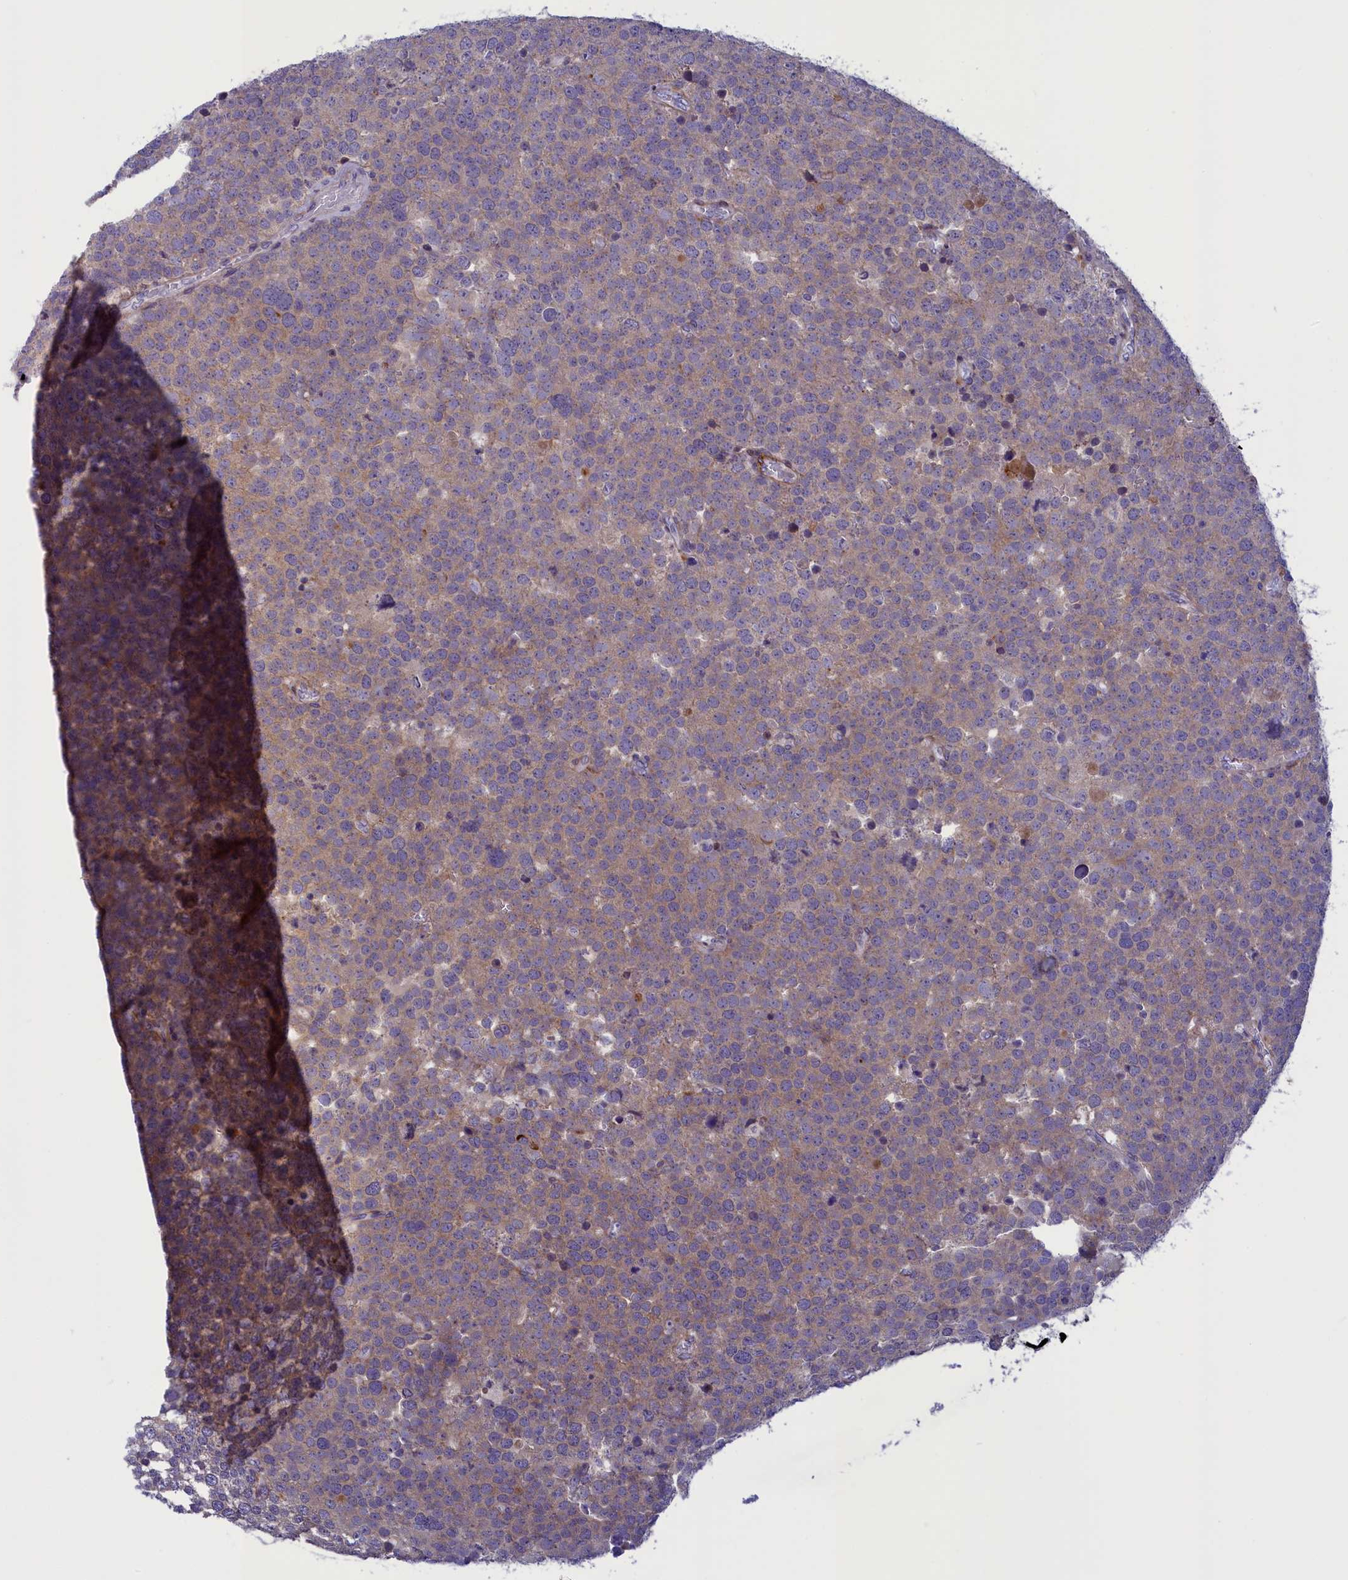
{"staining": {"intensity": "weak", "quantity": "25%-75%", "location": "cytoplasmic/membranous"}, "tissue": "testis cancer", "cell_type": "Tumor cells", "image_type": "cancer", "snomed": [{"axis": "morphology", "description": "Seminoma, NOS"}, {"axis": "topography", "description": "Testis"}], "caption": "IHC (DAB) staining of testis cancer displays weak cytoplasmic/membranous protein staining in about 25%-75% of tumor cells.", "gene": "LOXL1", "patient": {"sex": "male", "age": 71}}